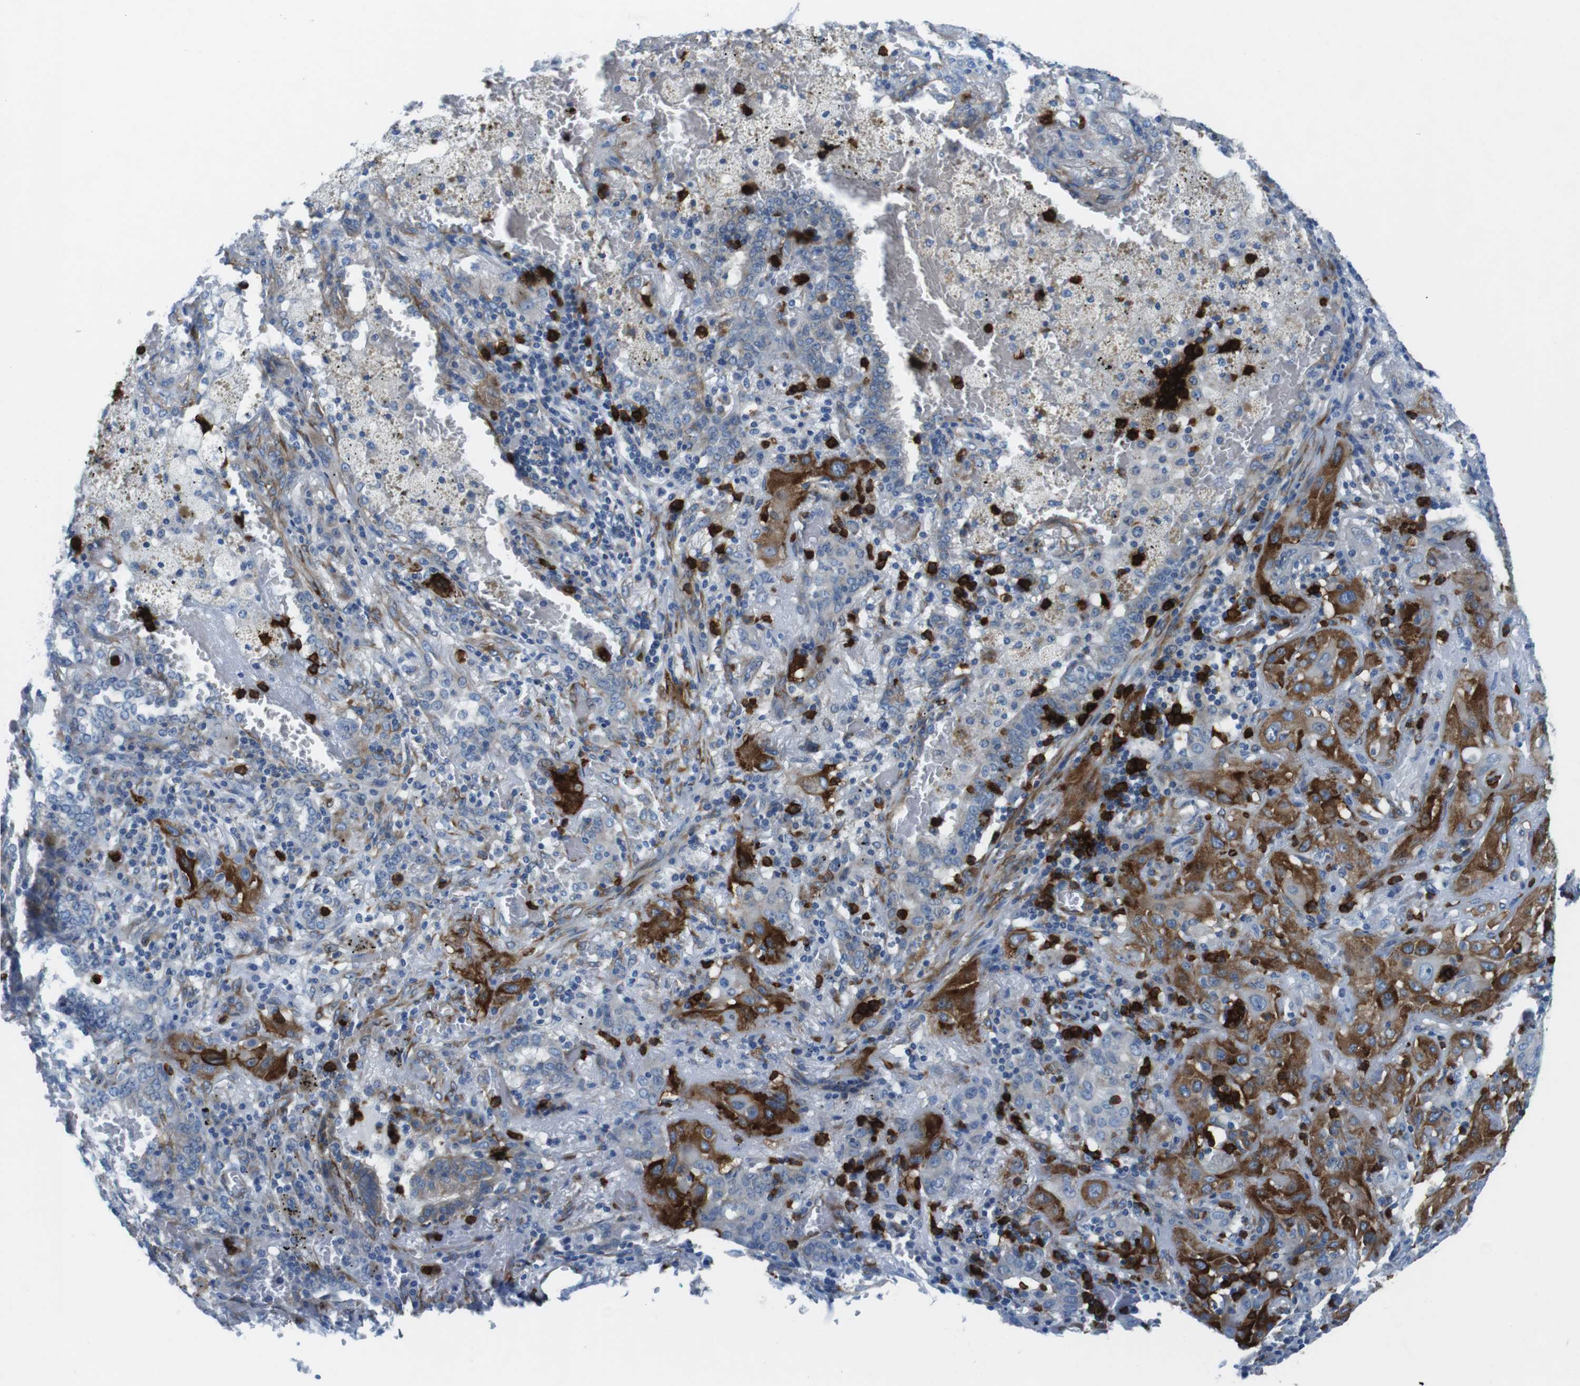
{"staining": {"intensity": "strong", "quantity": "25%-75%", "location": "cytoplasmic/membranous"}, "tissue": "lung cancer", "cell_type": "Tumor cells", "image_type": "cancer", "snomed": [{"axis": "morphology", "description": "Squamous cell carcinoma, NOS"}, {"axis": "topography", "description": "Lung"}], "caption": "This is a histology image of immunohistochemistry staining of lung cancer, which shows strong positivity in the cytoplasmic/membranous of tumor cells.", "gene": "EMP2", "patient": {"sex": "female", "age": 47}}